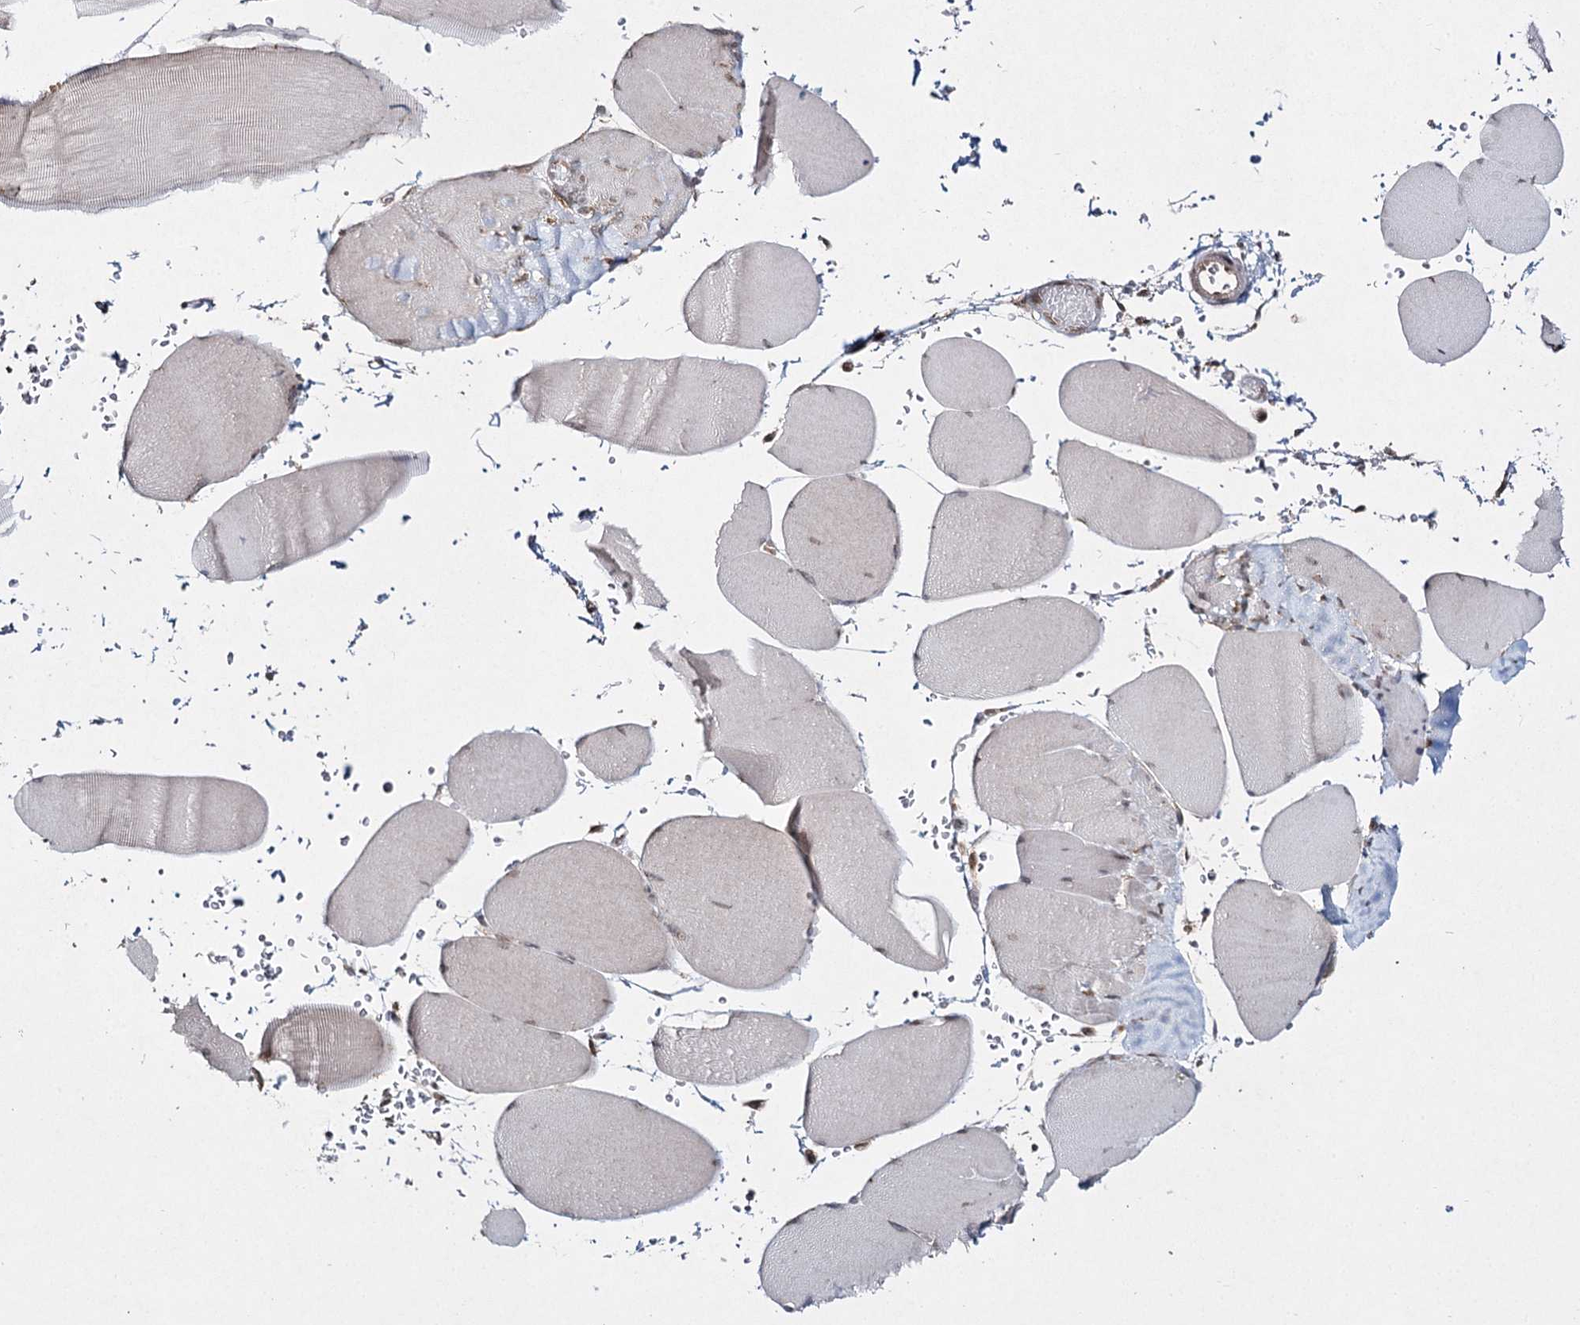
{"staining": {"intensity": "weak", "quantity": "<25%", "location": "cytoplasmic/membranous"}, "tissue": "skeletal muscle", "cell_type": "Myocytes", "image_type": "normal", "snomed": [{"axis": "morphology", "description": "Normal tissue, NOS"}, {"axis": "topography", "description": "Skeletal muscle"}, {"axis": "topography", "description": "Head-Neck"}], "caption": "This is a image of IHC staining of unremarkable skeletal muscle, which shows no expression in myocytes. (Brightfield microscopy of DAB immunohistochemistry at high magnification).", "gene": "TRNT1", "patient": {"sex": "male", "age": 66}}